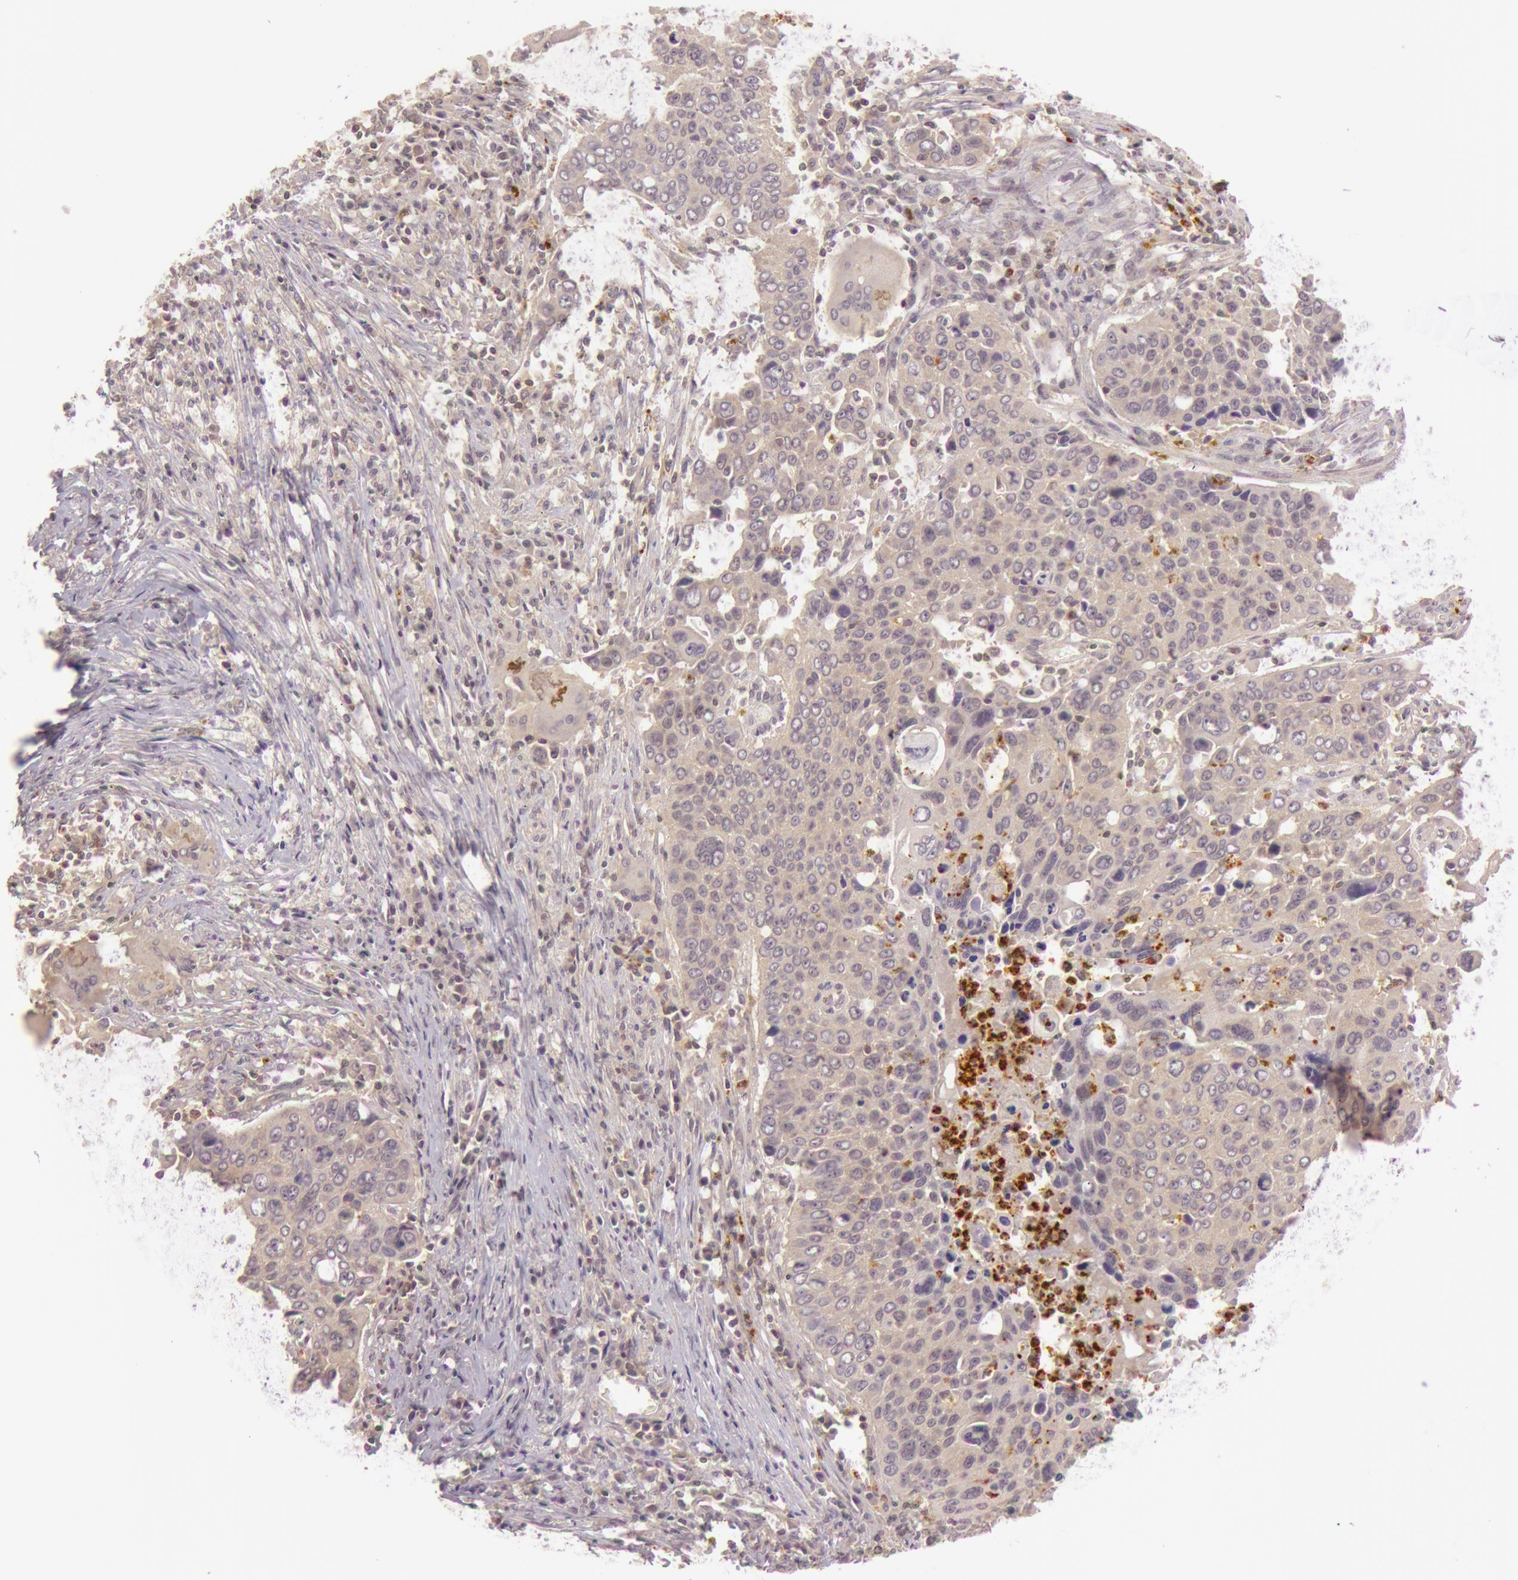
{"staining": {"intensity": "weak", "quantity": ">75%", "location": "cytoplasmic/membranous"}, "tissue": "lung cancer", "cell_type": "Tumor cells", "image_type": "cancer", "snomed": [{"axis": "morphology", "description": "Squamous cell carcinoma, NOS"}, {"axis": "topography", "description": "Lung"}], "caption": "Human lung cancer stained for a protein (brown) exhibits weak cytoplasmic/membranous positive expression in approximately >75% of tumor cells.", "gene": "ATG2B", "patient": {"sex": "male", "age": 68}}